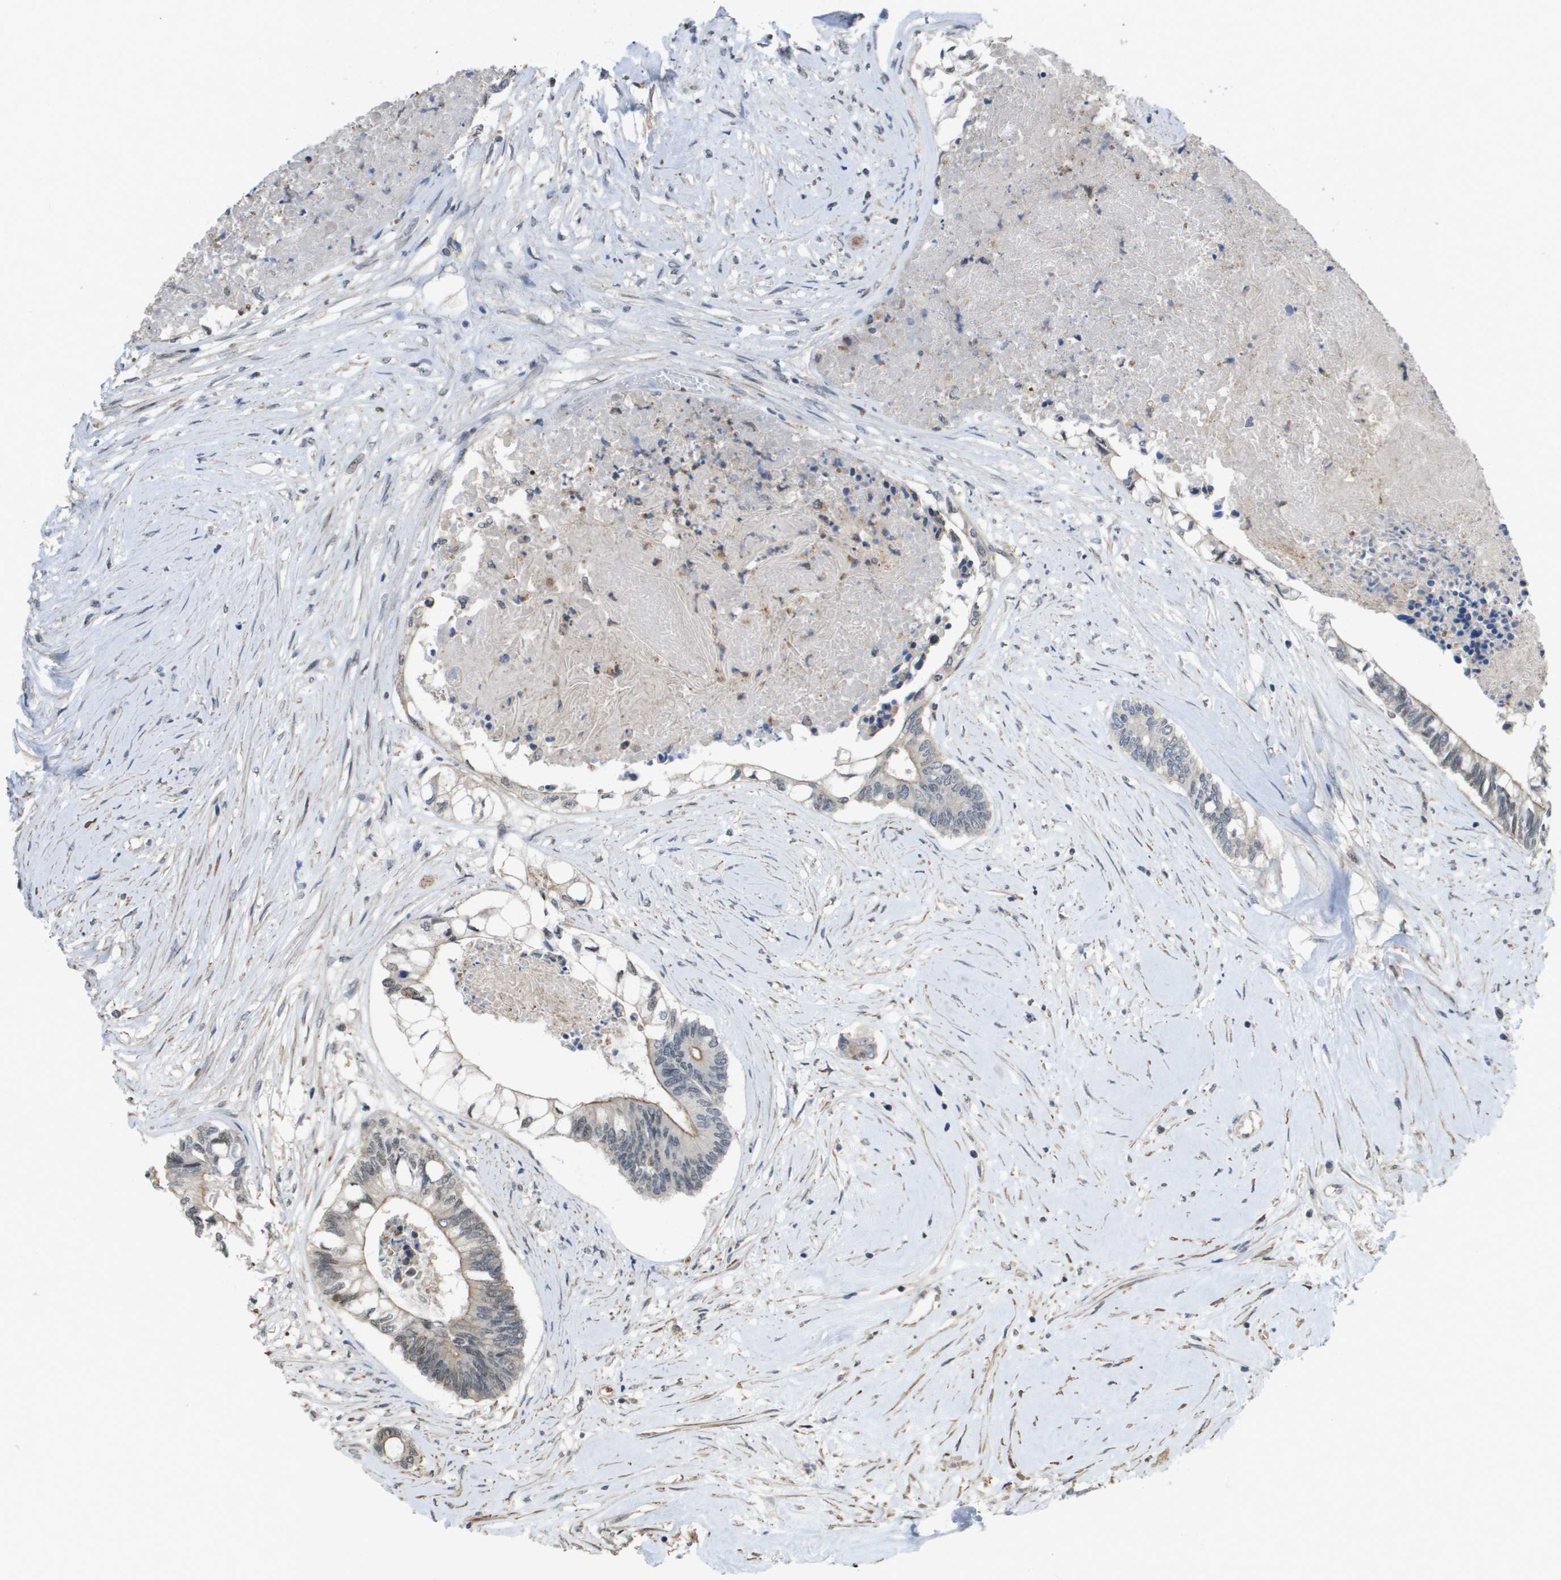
{"staining": {"intensity": "weak", "quantity": "<25%", "location": "nuclear"}, "tissue": "colorectal cancer", "cell_type": "Tumor cells", "image_type": "cancer", "snomed": [{"axis": "morphology", "description": "Adenocarcinoma, NOS"}, {"axis": "topography", "description": "Rectum"}], "caption": "Tumor cells show no significant staining in colorectal adenocarcinoma. Nuclei are stained in blue.", "gene": "RNF112", "patient": {"sex": "male", "age": 63}}